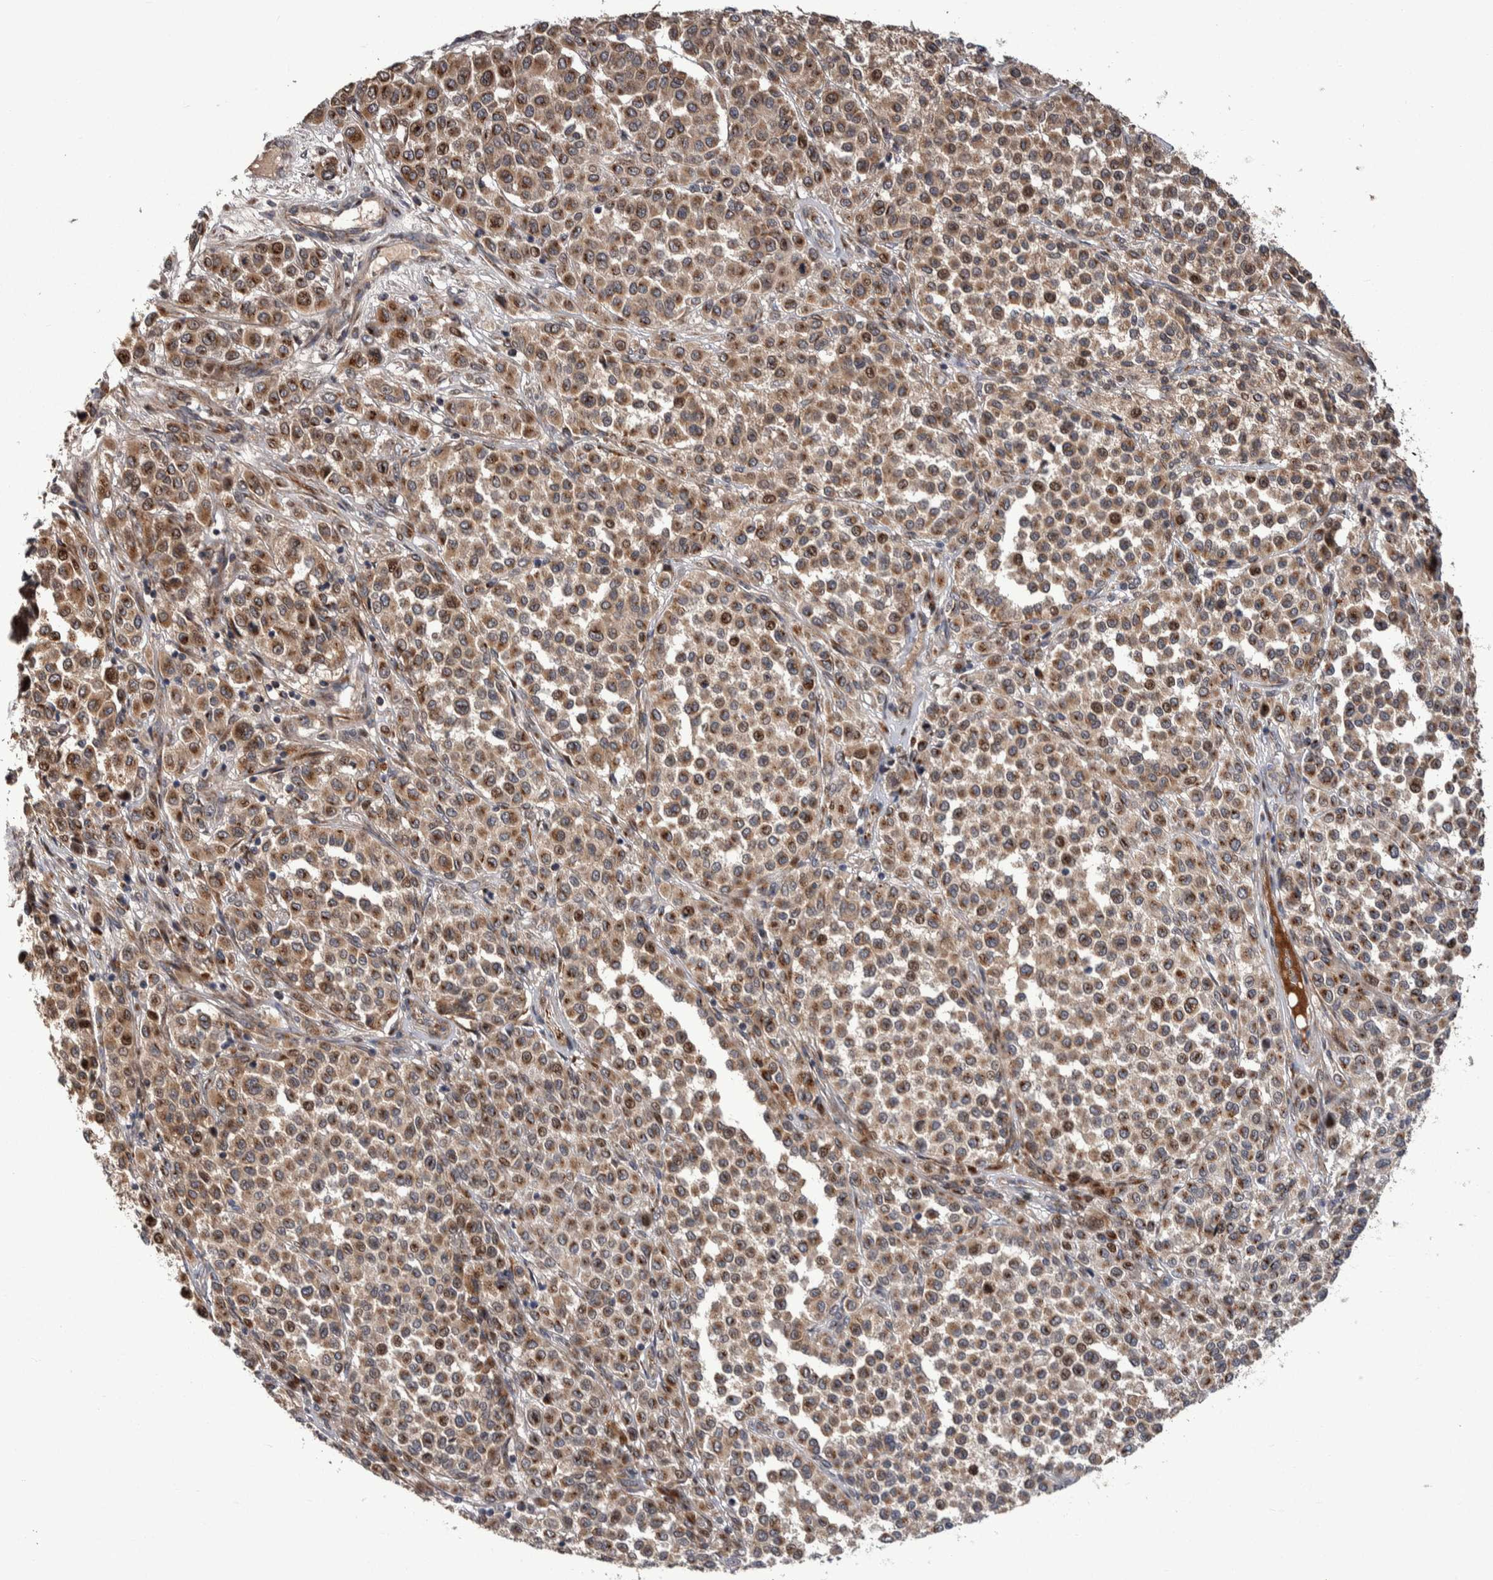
{"staining": {"intensity": "moderate", "quantity": ">75%", "location": "cytoplasmic/membranous"}, "tissue": "melanoma", "cell_type": "Tumor cells", "image_type": "cancer", "snomed": [{"axis": "morphology", "description": "Malignant melanoma, Metastatic site"}, {"axis": "topography", "description": "Pancreas"}], "caption": "Human melanoma stained for a protein (brown) reveals moderate cytoplasmic/membranous positive positivity in approximately >75% of tumor cells.", "gene": "CANT1", "patient": {"sex": "female", "age": 30}}